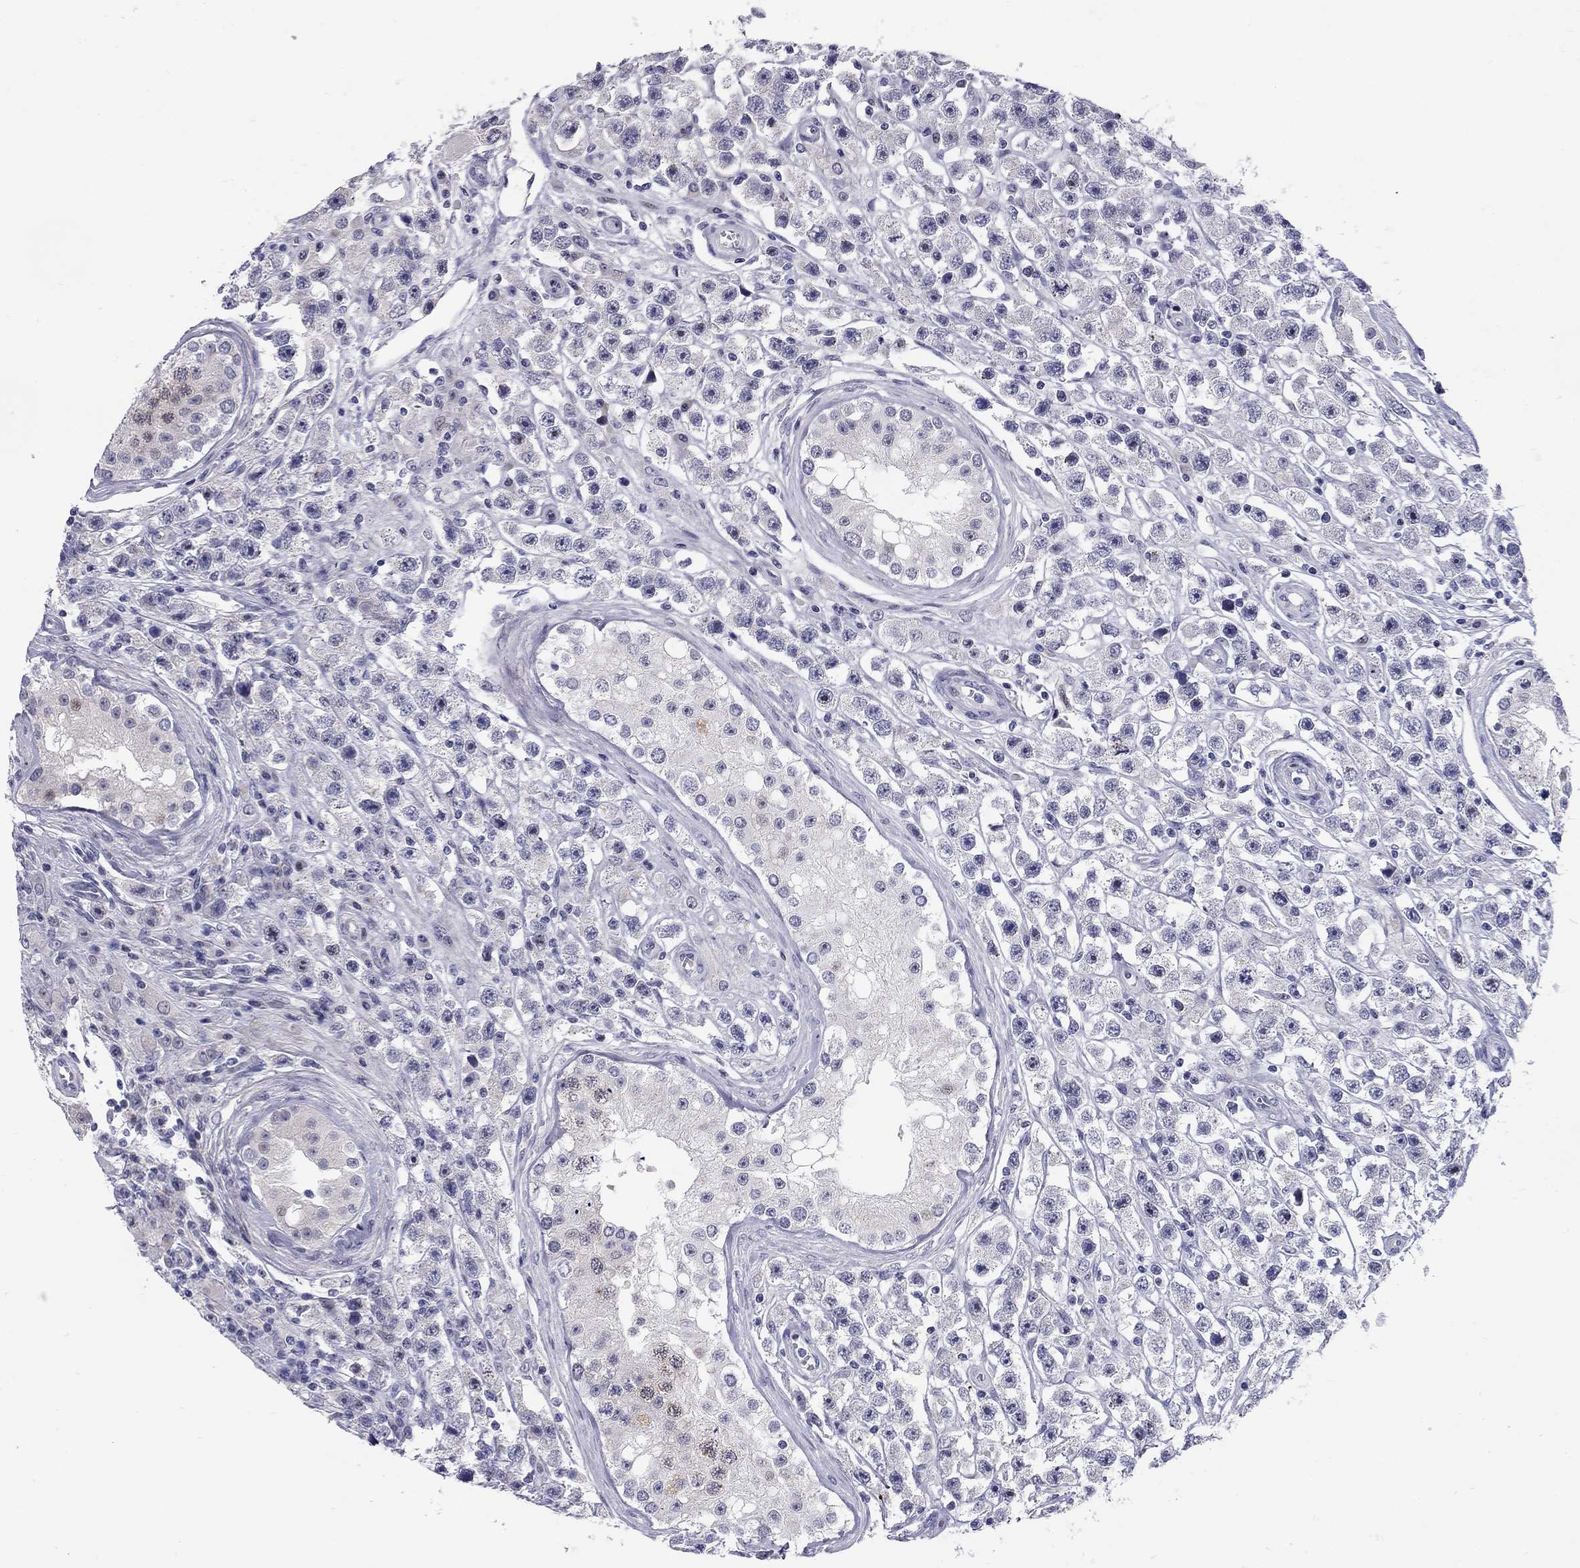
{"staining": {"intensity": "negative", "quantity": "none", "location": "none"}, "tissue": "testis cancer", "cell_type": "Tumor cells", "image_type": "cancer", "snomed": [{"axis": "morphology", "description": "Seminoma, NOS"}, {"axis": "topography", "description": "Testis"}], "caption": "This is a histopathology image of IHC staining of testis cancer (seminoma), which shows no positivity in tumor cells. Nuclei are stained in blue.", "gene": "C8orf88", "patient": {"sex": "male", "age": 45}}